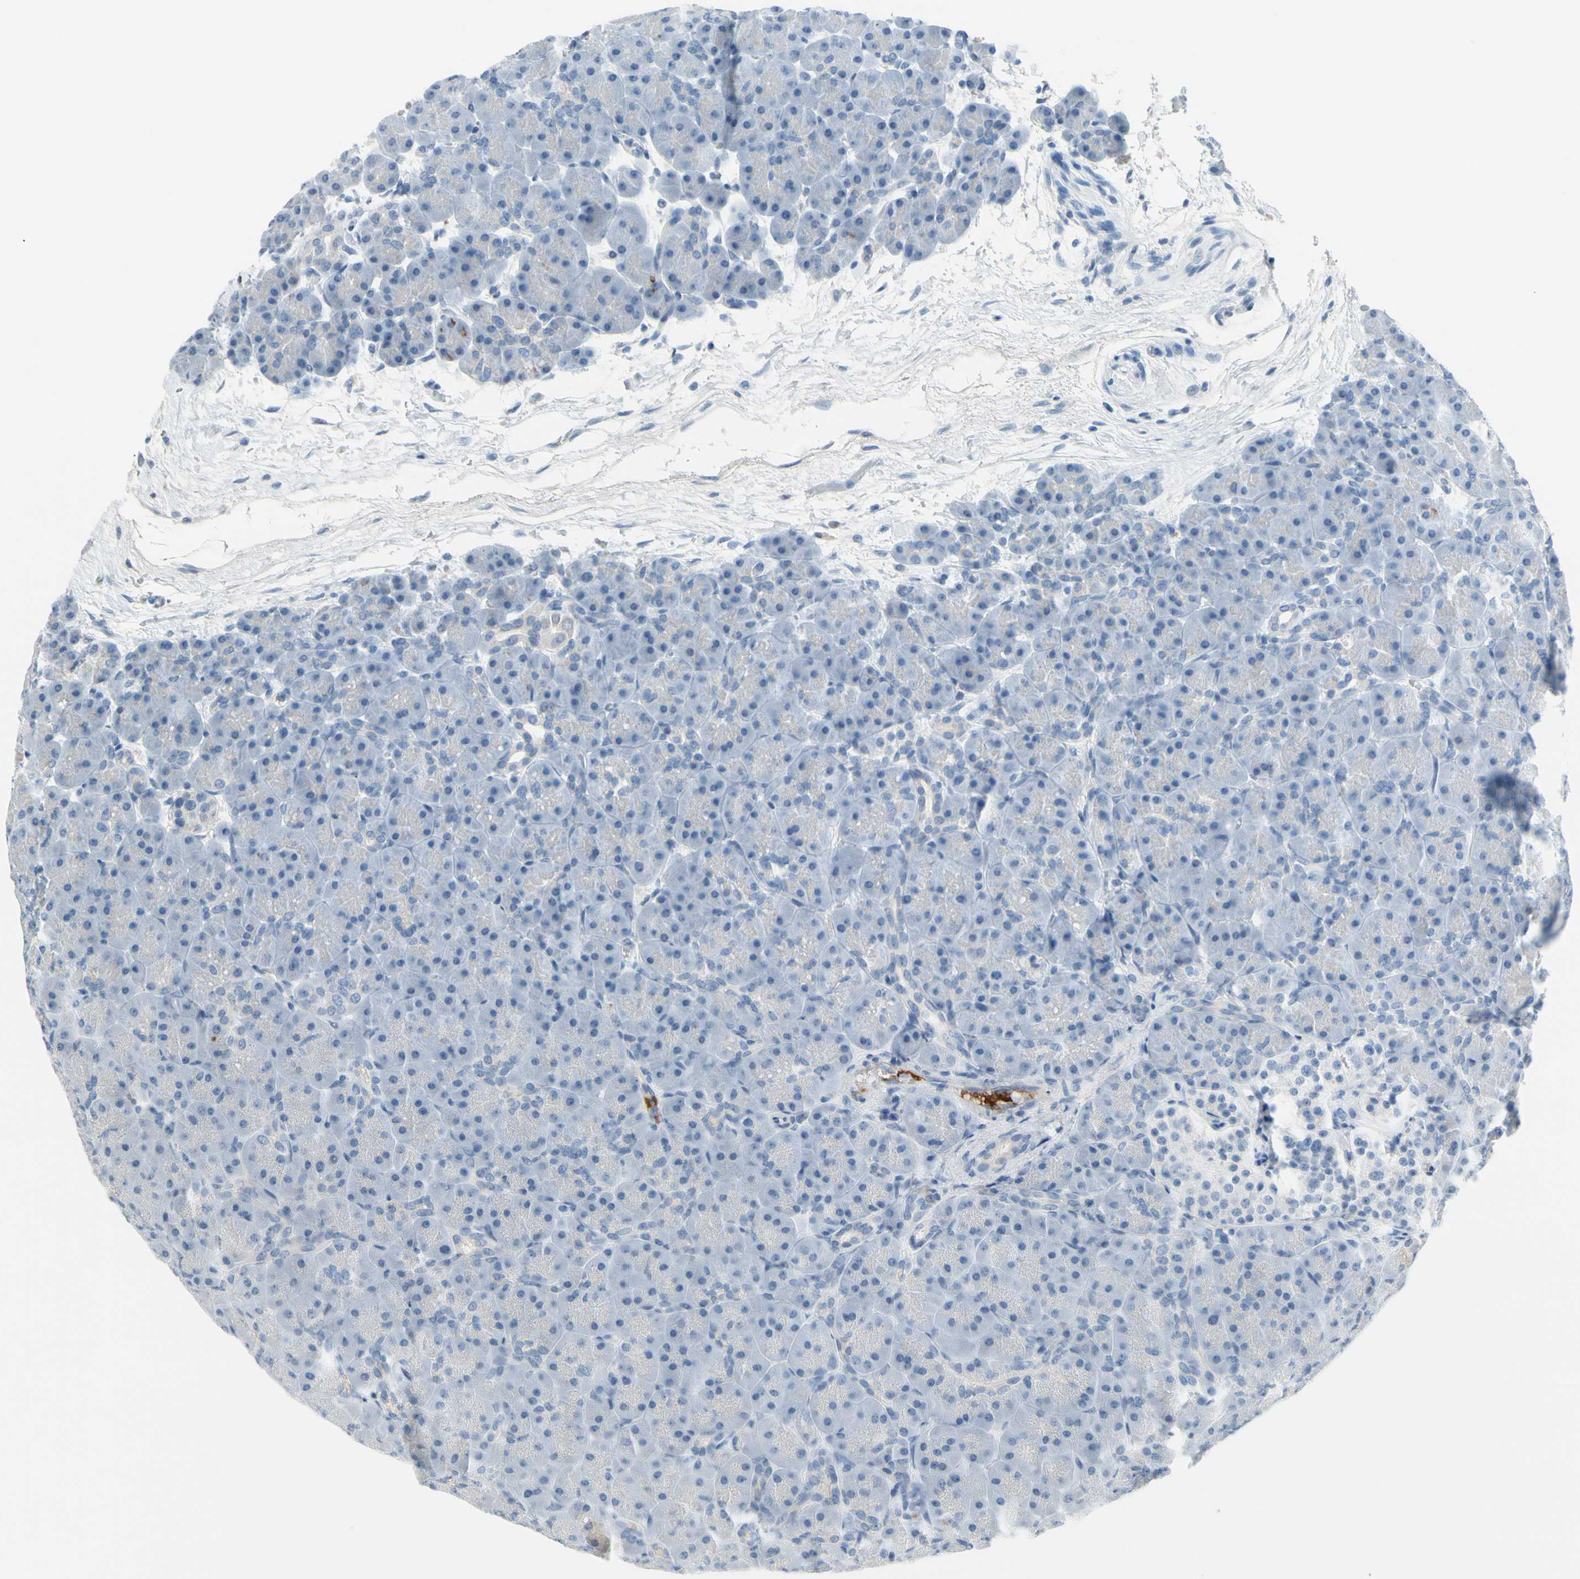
{"staining": {"intensity": "negative", "quantity": "none", "location": "none"}, "tissue": "pancreas", "cell_type": "Exocrine glandular cells", "image_type": "normal", "snomed": [{"axis": "morphology", "description": "Normal tissue, NOS"}, {"axis": "topography", "description": "Pancreas"}], "caption": "High magnification brightfield microscopy of benign pancreas stained with DAB (brown) and counterstained with hematoxylin (blue): exocrine glandular cells show no significant expression. (Immunohistochemistry (ihc), brightfield microscopy, high magnification).", "gene": "CNDP1", "patient": {"sex": "male", "age": 66}}